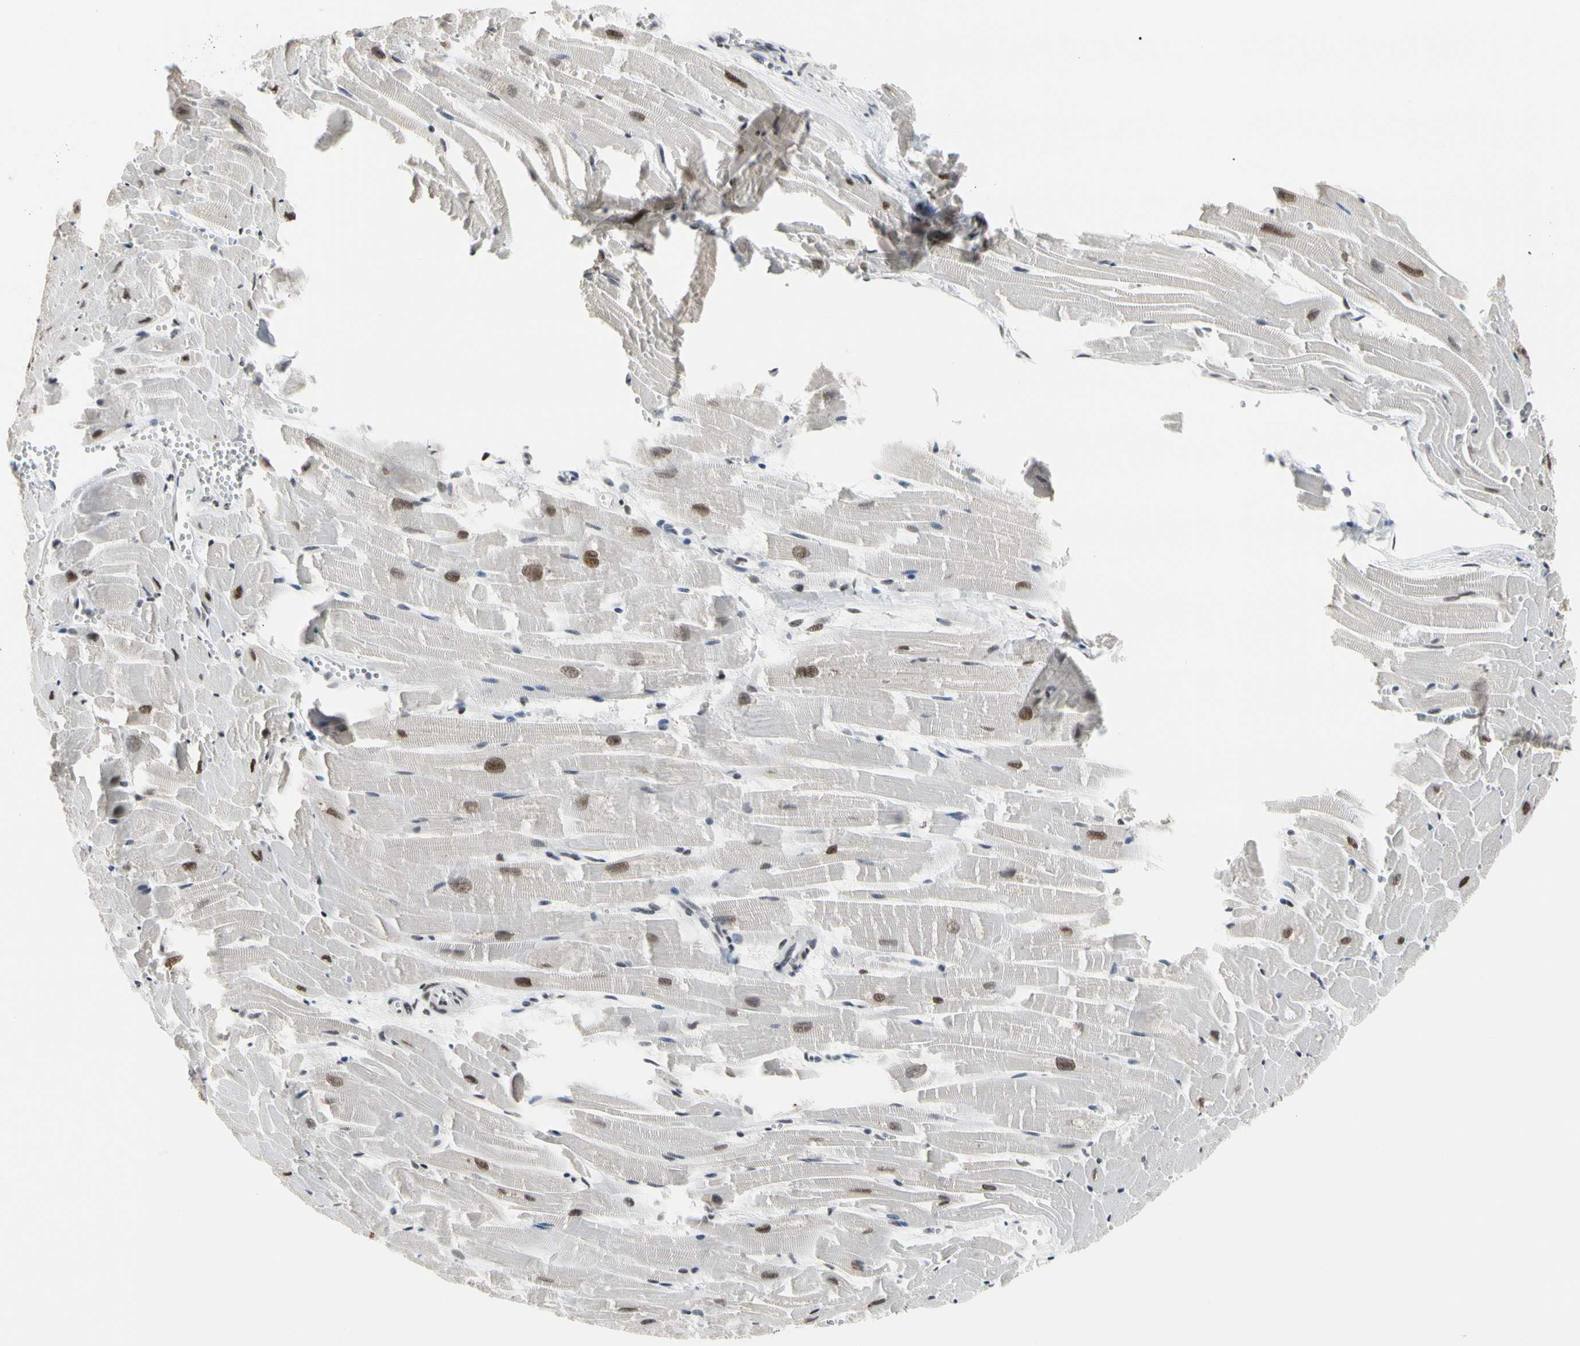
{"staining": {"intensity": "strong", "quantity": ">75%", "location": "nuclear"}, "tissue": "heart muscle", "cell_type": "Cardiomyocytes", "image_type": "normal", "snomed": [{"axis": "morphology", "description": "Normal tissue, NOS"}, {"axis": "topography", "description": "Heart"}], "caption": "Protein expression analysis of benign human heart muscle reveals strong nuclear expression in approximately >75% of cardiomyocytes. (Brightfield microscopy of DAB IHC at high magnification).", "gene": "FAM98B", "patient": {"sex": "female", "age": 19}}